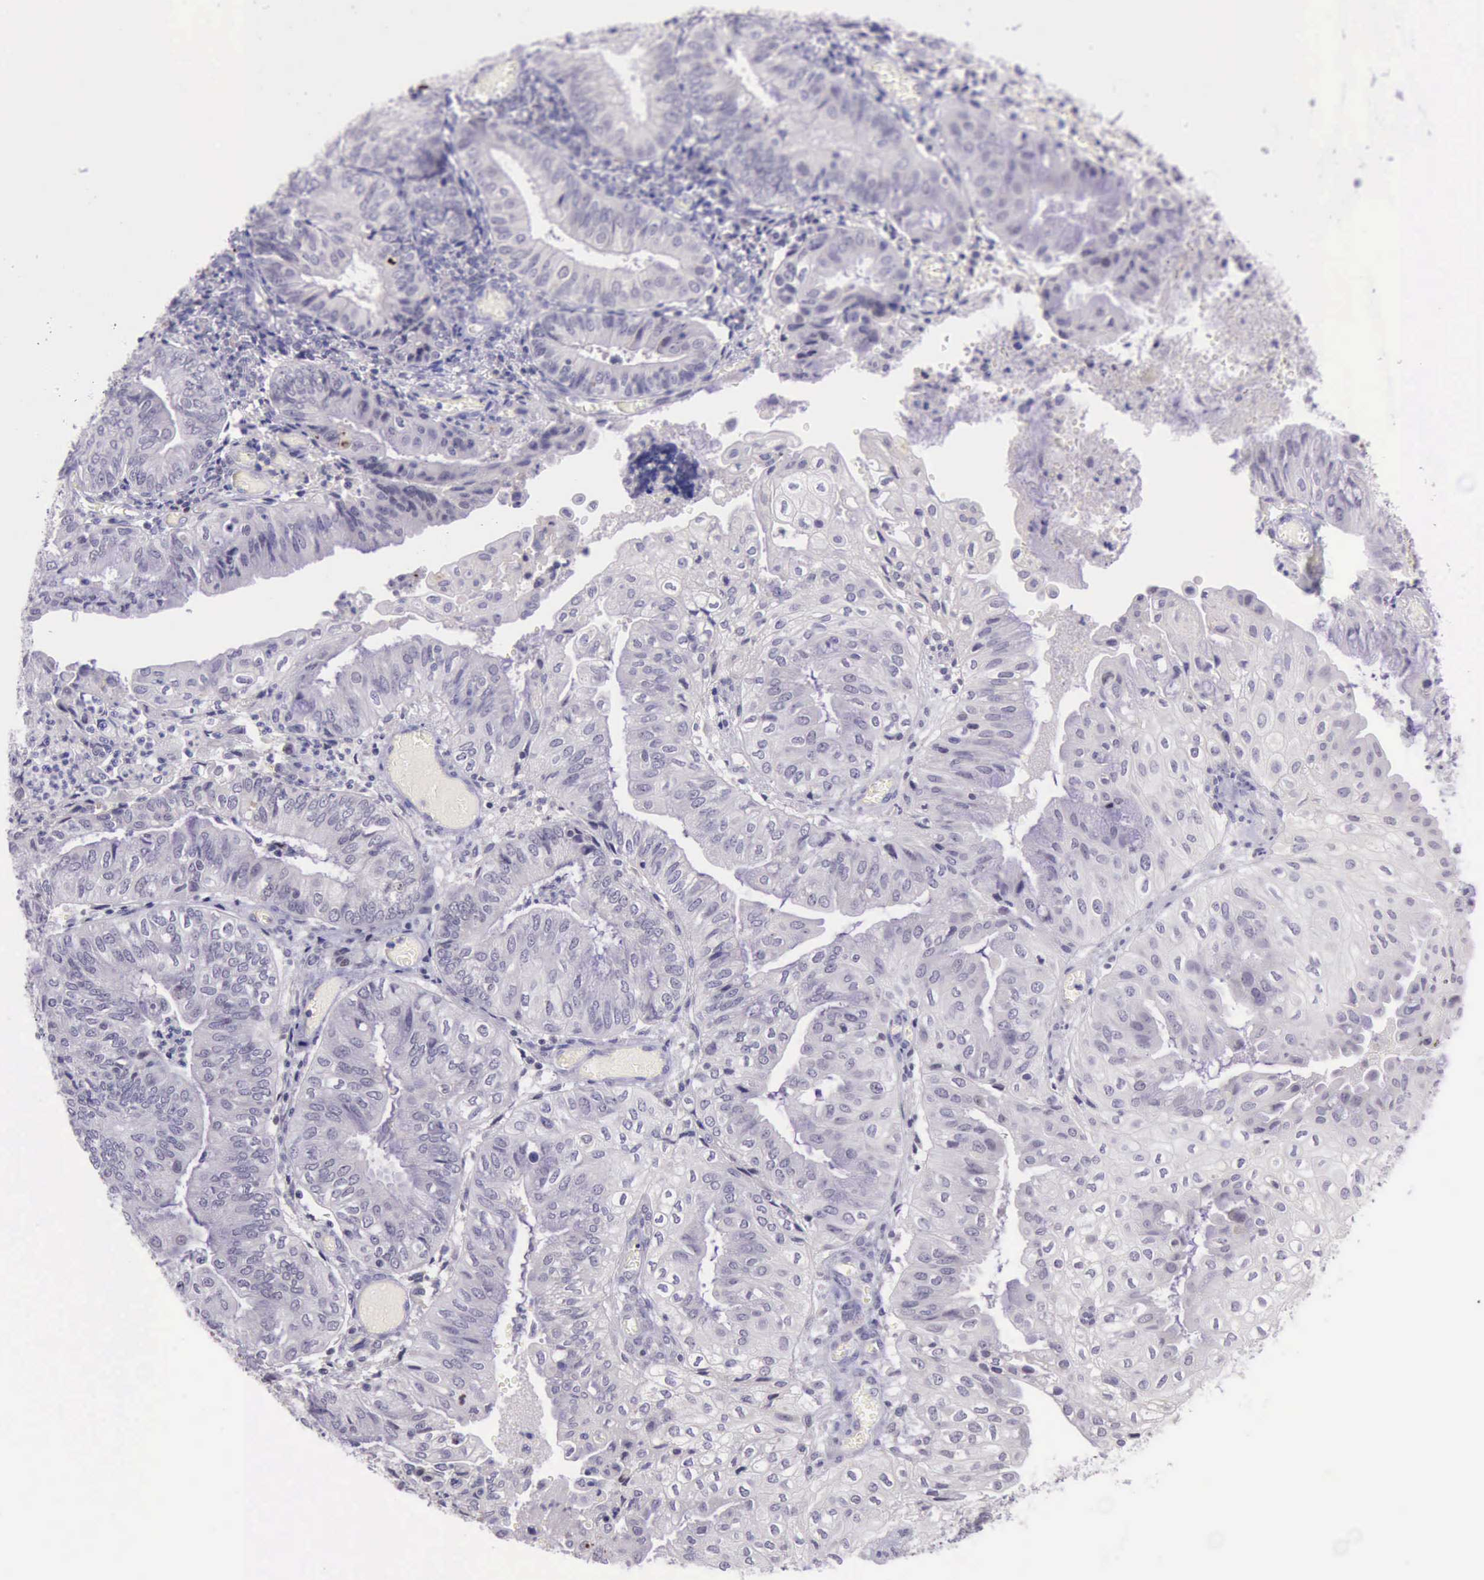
{"staining": {"intensity": "negative", "quantity": "none", "location": "none"}, "tissue": "endometrial cancer", "cell_type": "Tumor cells", "image_type": "cancer", "snomed": [{"axis": "morphology", "description": "Adenocarcinoma, NOS"}, {"axis": "topography", "description": "Endometrium"}], "caption": "Immunohistochemical staining of adenocarcinoma (endometrial) reveals no significant staining in tumor cells.", "gene": "PARP1", "patient": {"sex": "female", "age": 55}}